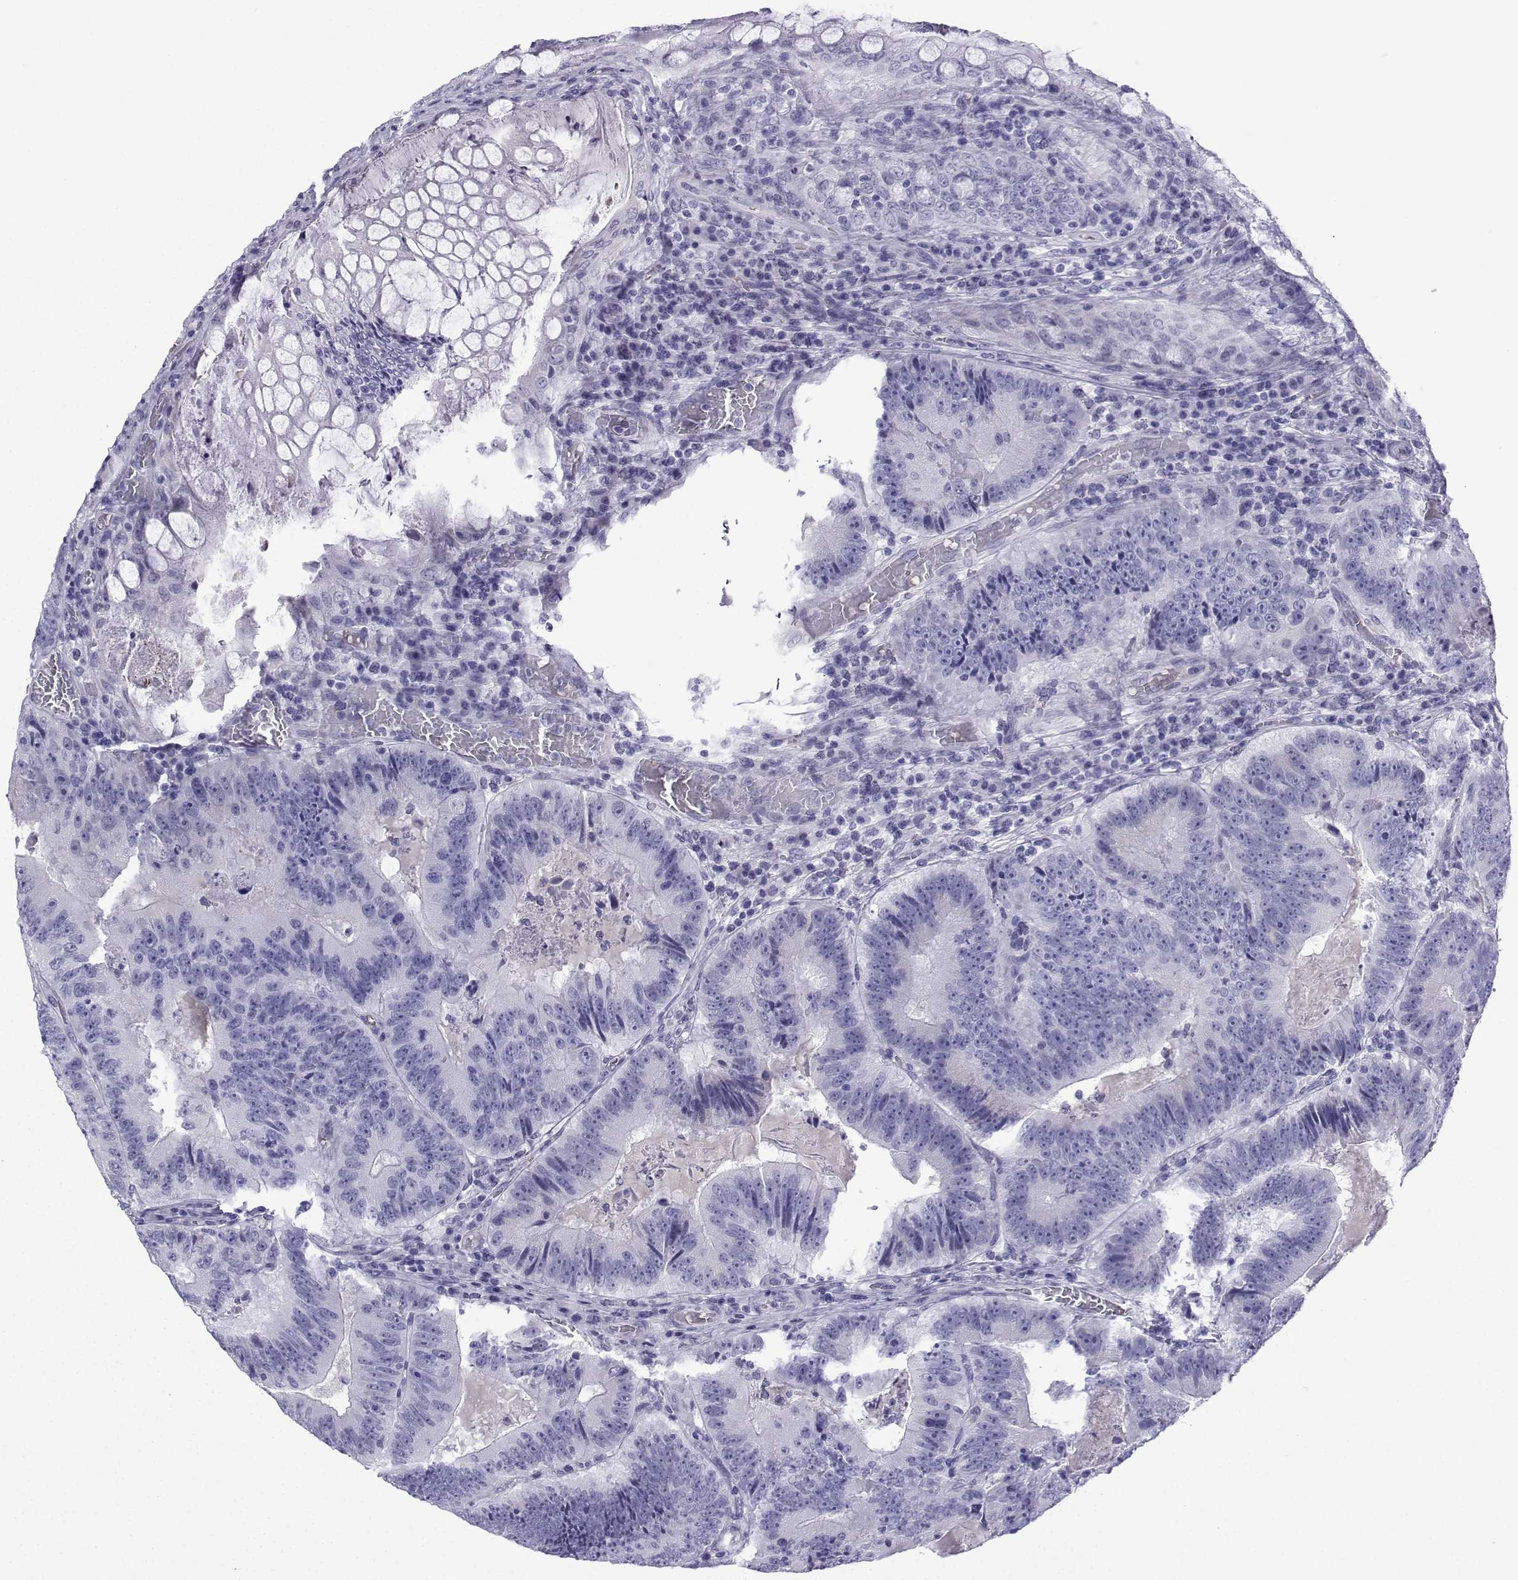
{"staining": {"intensity": "negative", "quantity": "none", "location": "none"}, "tissue": "colorectal cancer", "cell_type": "Tumor cells", "image_type": "cancer", "snomed": [{"axis": "morphology", "description": "Adenocarcinoma, NOS"}, {"axis": "topography", "description": "Colon"}], "caption": "This is an immunohistochemistry micrograph of human adenocarcinoma (colorectal). There is no expression in tumor cells.", "gene": "TRIM46", "patient": {"sex": "female", "age": 86}}